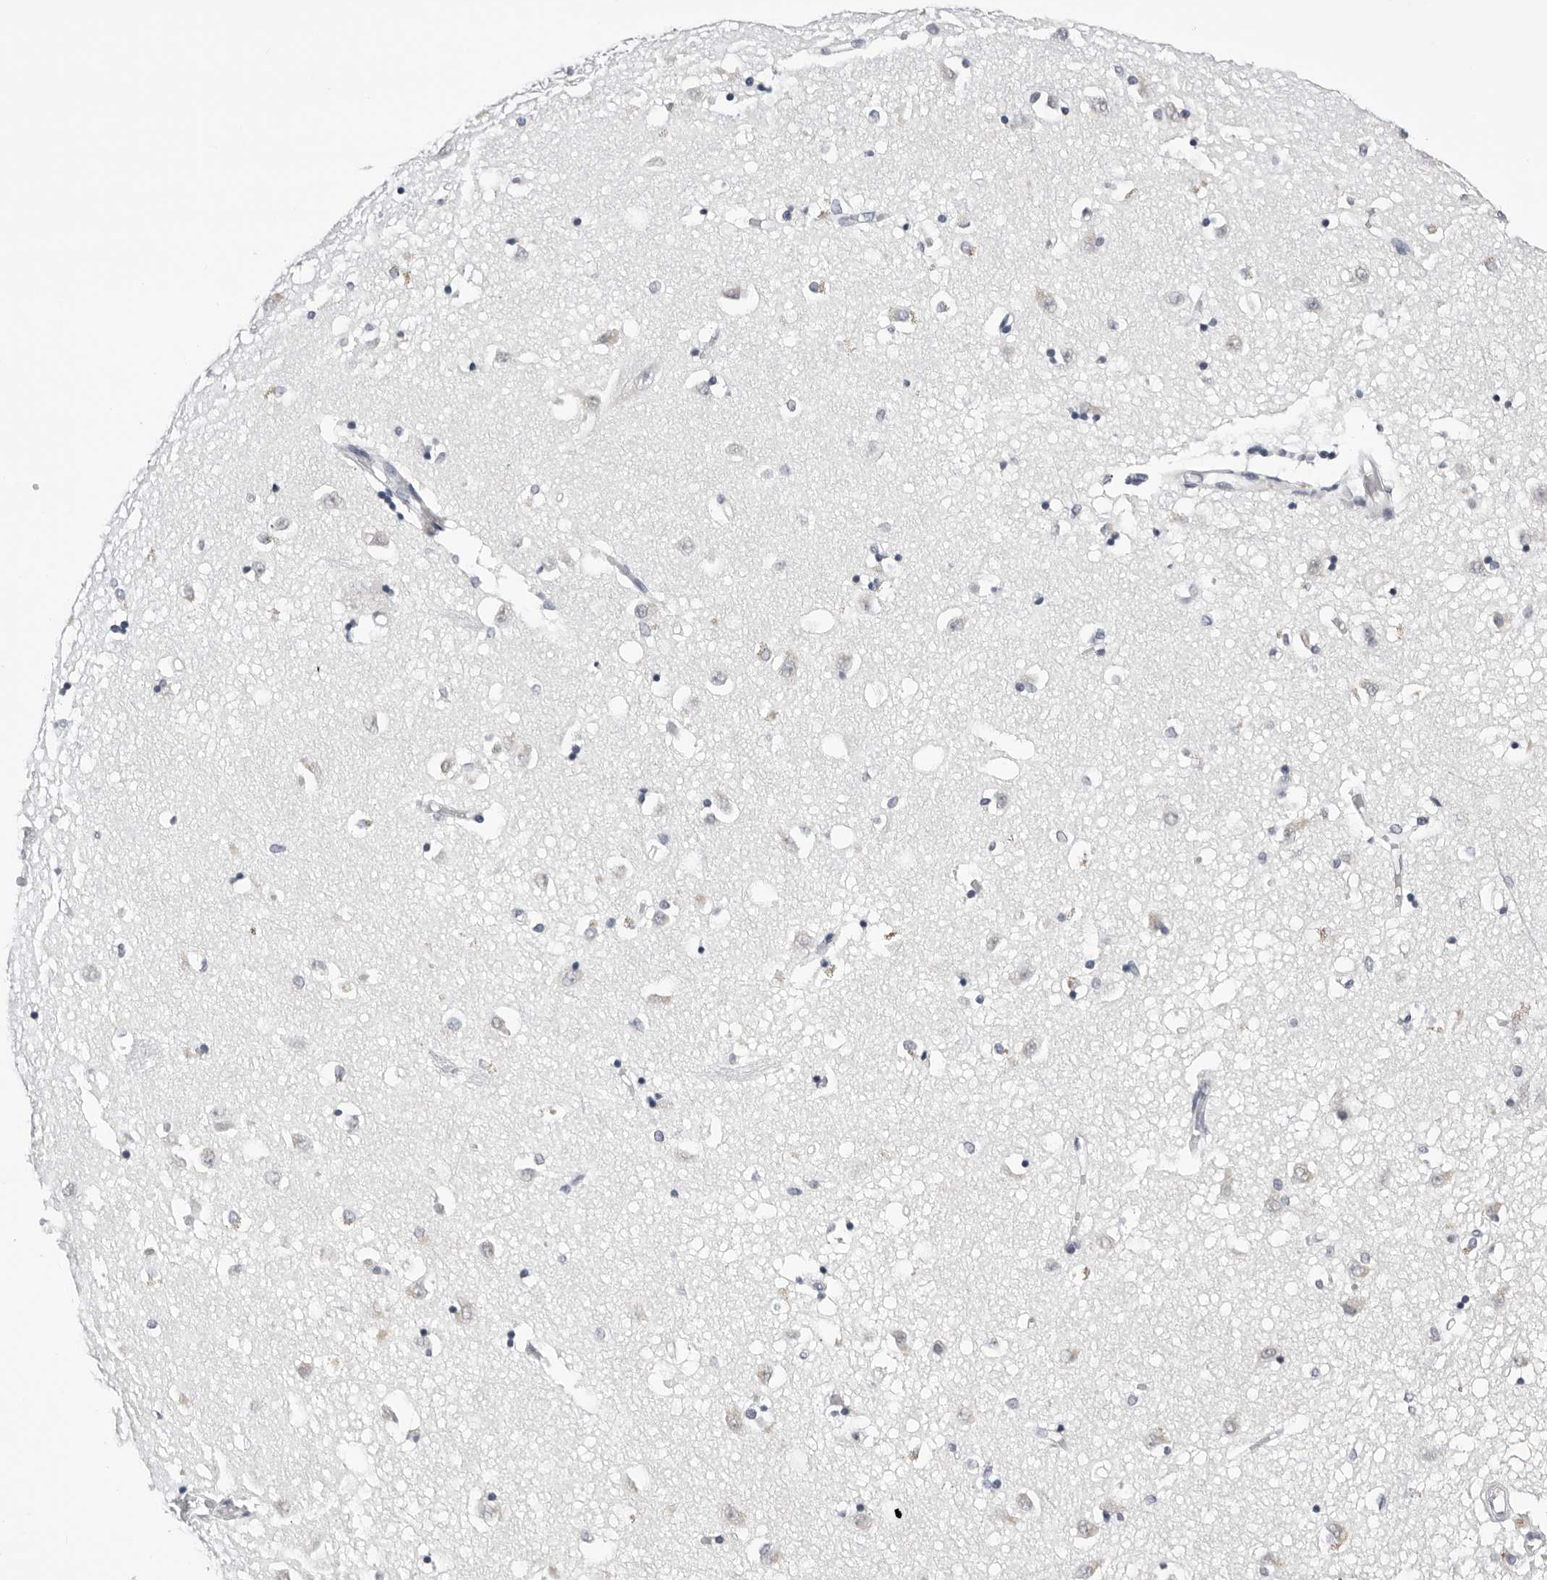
{"staining": {"intensity": "negative", "quantity": "none", "location": "none"}, "tissue": "caudate", "cell_type": "Glial cells", "image_type": "normal", "snomed": [{"axis": "morphology", "description": "Normal tissue, NOS"}, {"axis": "topography", "description": "Lateral ventricle wall"}], "caption": "An IHC image of unremarkable caudate is shown. There is no staining in glial cells of caudate. Nuclei are stained in blue.", "gene": "ZNF502", "patient": {"sex": "male", "age": 45}}